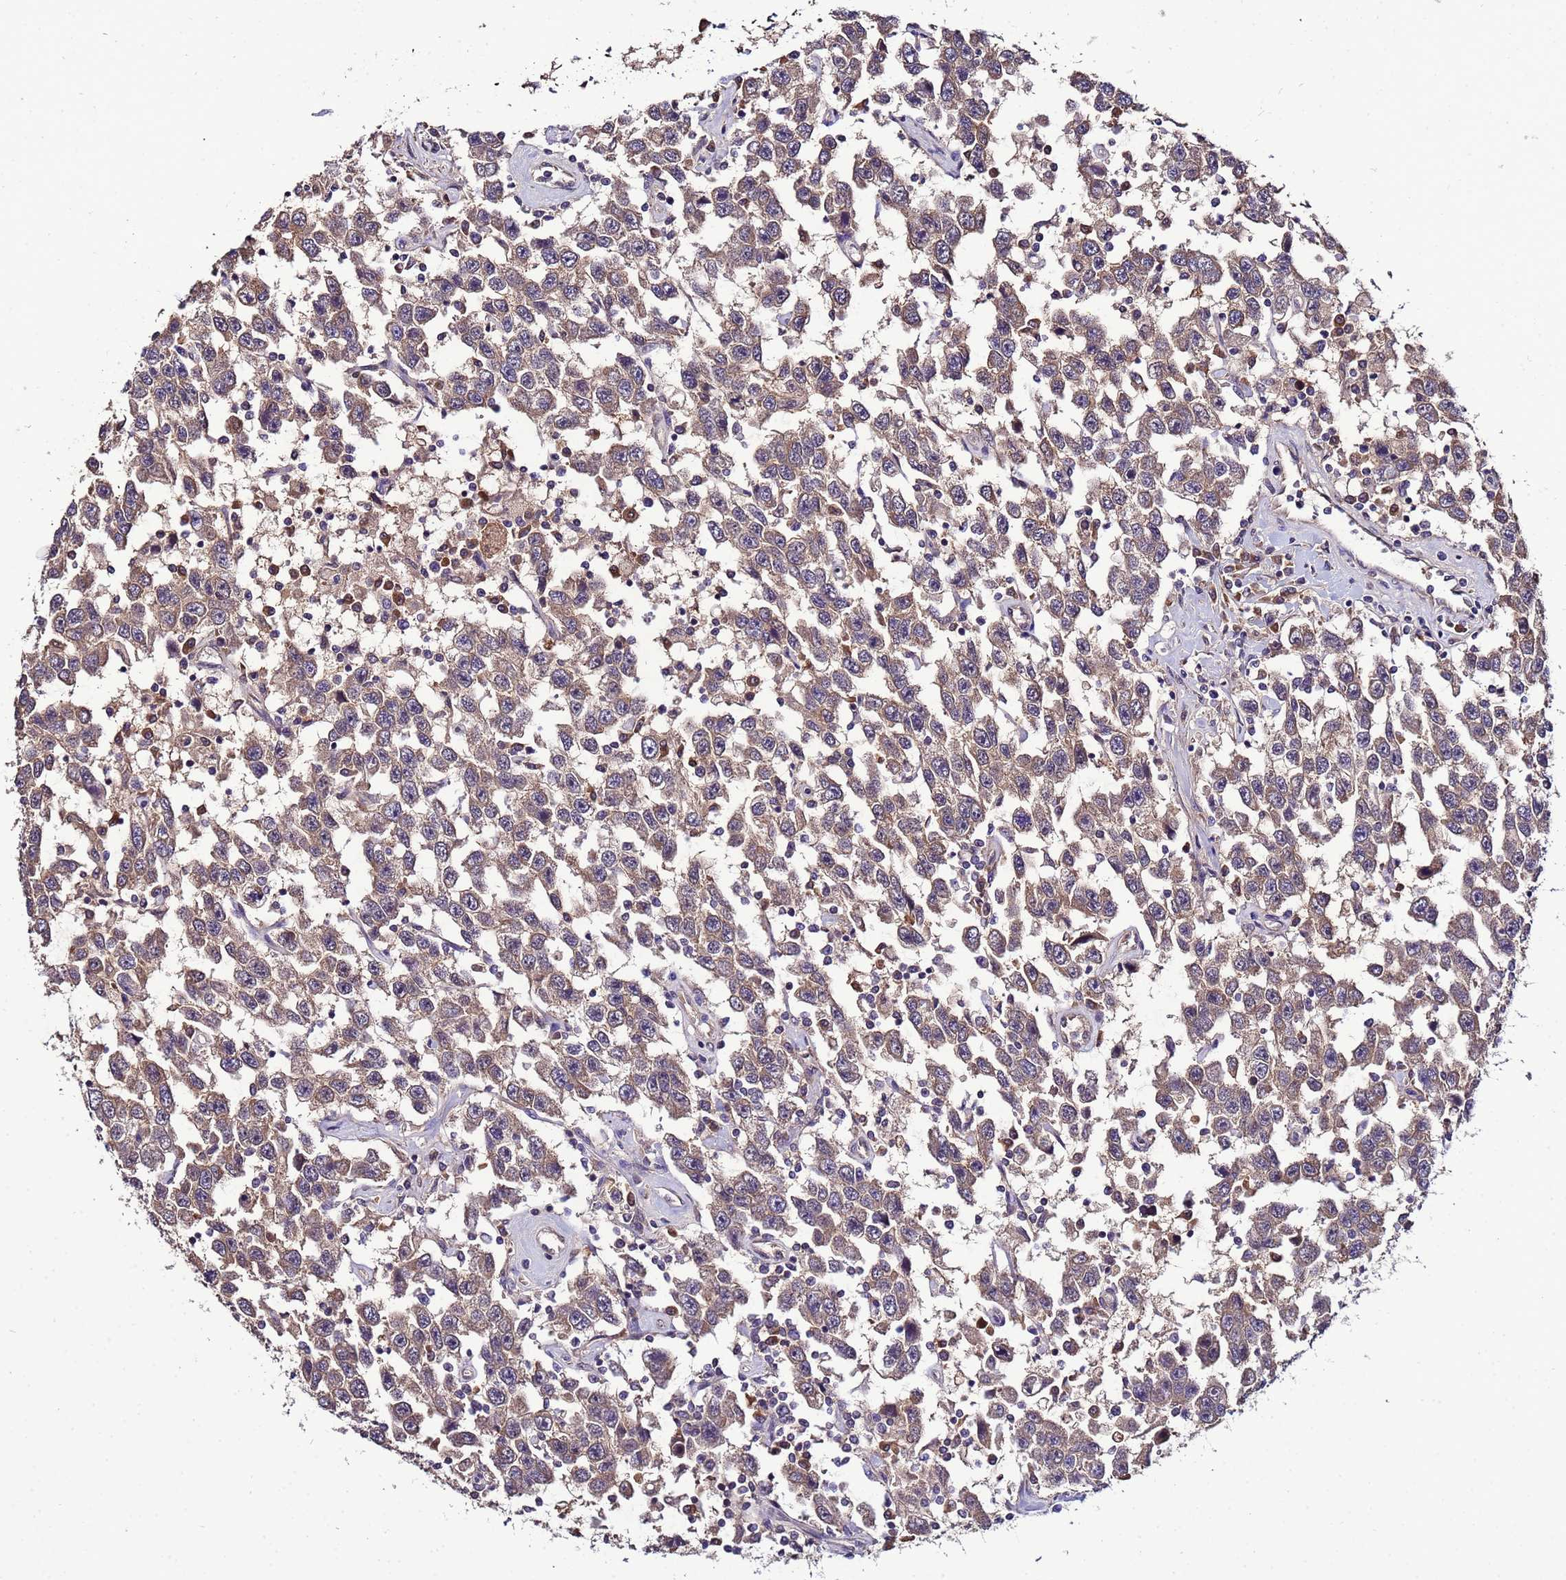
{"staining": {"intensity": "weak", "quantity": ">75%", "location": "cytoplasmic/membranous"}, "tissue": "testis cancer", "cell_type": "Tumor cells", "image_type": "cancer", "snomed": [{"axis": "morphology", "description": "Seminoma, NOS"}, {"axis": "topography", "description": "Testis"}], "caption": "Protein analysis of testis cancer tissue shows weak cytoplasmic/membranous expression in about >75% of tumor cells.", "gene": "NAXE", "patient": {"sex": "male", "age": 41}}